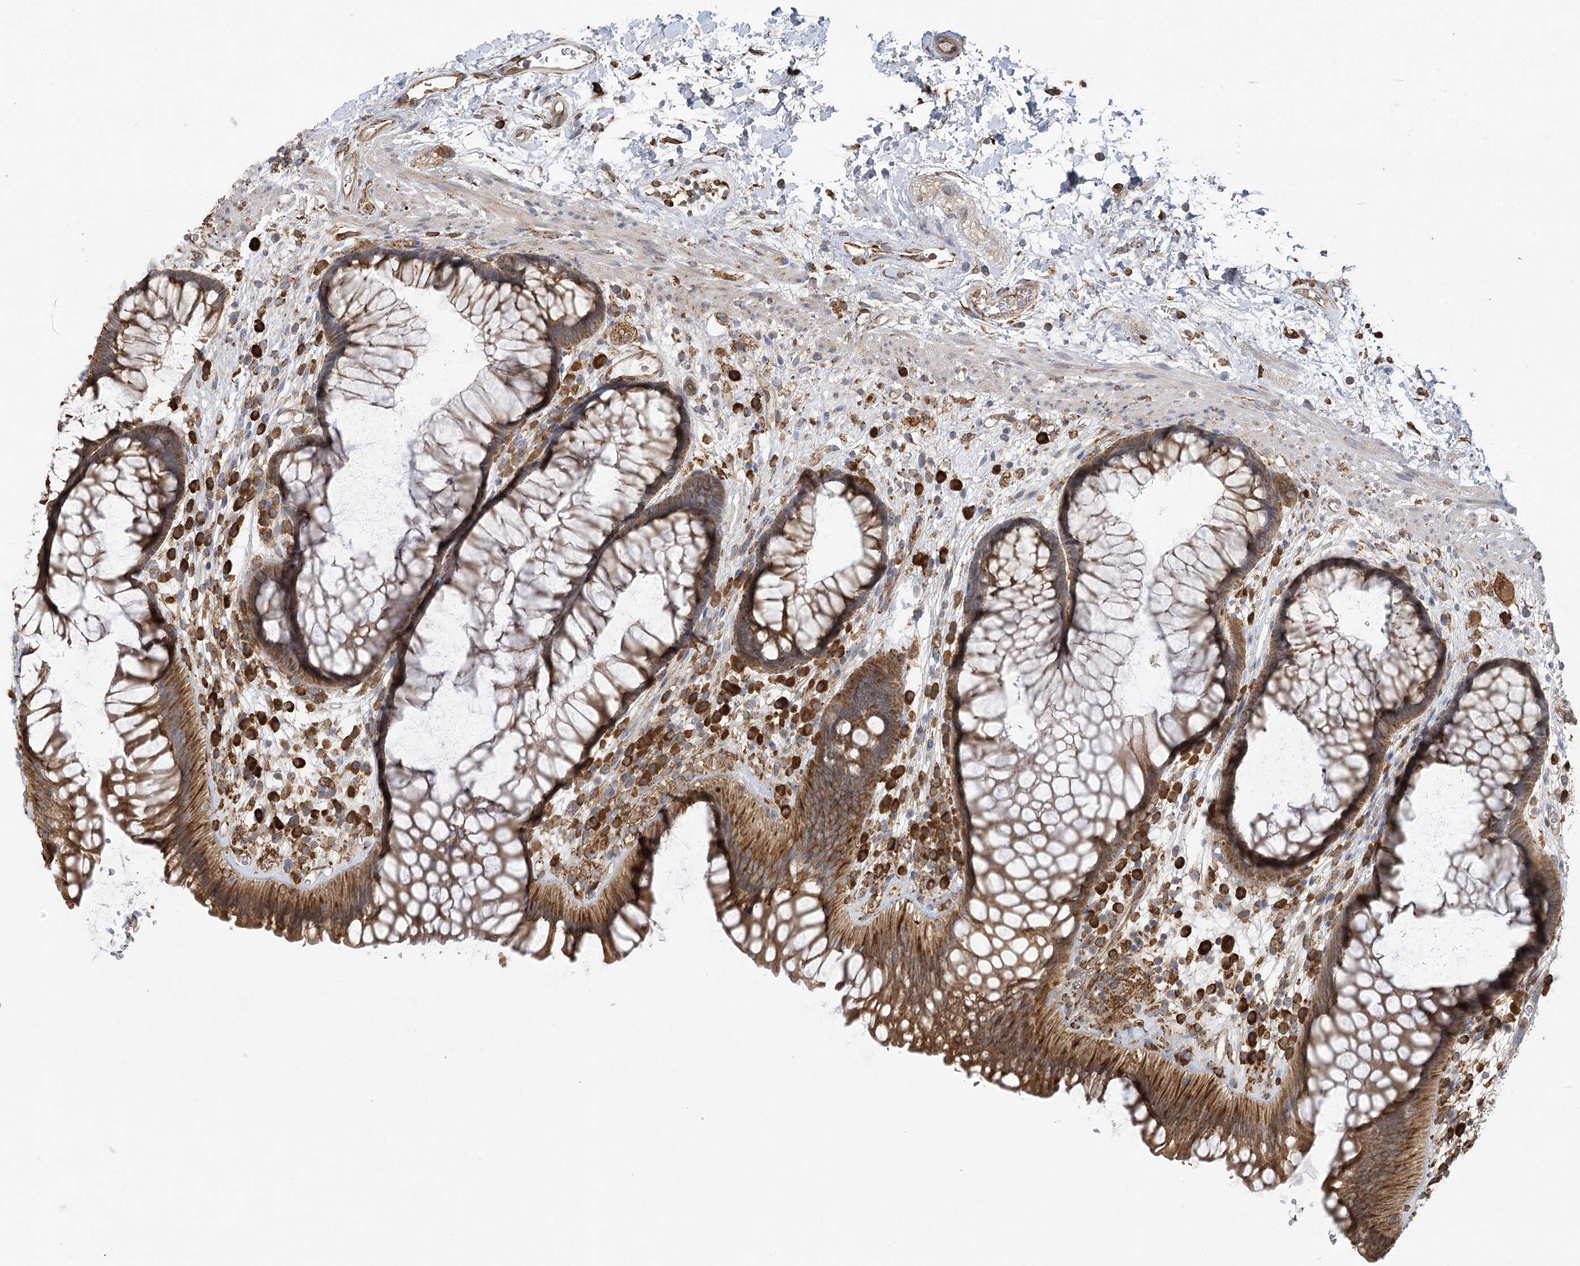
{"staining": {"intensity": "strong", "quantity": ">75%", "location": "cytoplasmic/membranous"}, "tissue": "rectum", "cell_type": "Glandular cells", "image_type": "normal", "snomed": [{"axis": "morphology", "description": "Normal tissue, NOS"}, {"axis": "topography", "description": "Rectum"}], "caption": "IHC of benign rectum reveals high levels of strong cytoplasmic/membranous expression in about >75% of glandular cells. (DAB (3,3'-diaminobenzidine) IHC with brightfield microscopy, high magnification).", "gene": "ACAP2", "patient": {"sex": "male", "age": 51}}